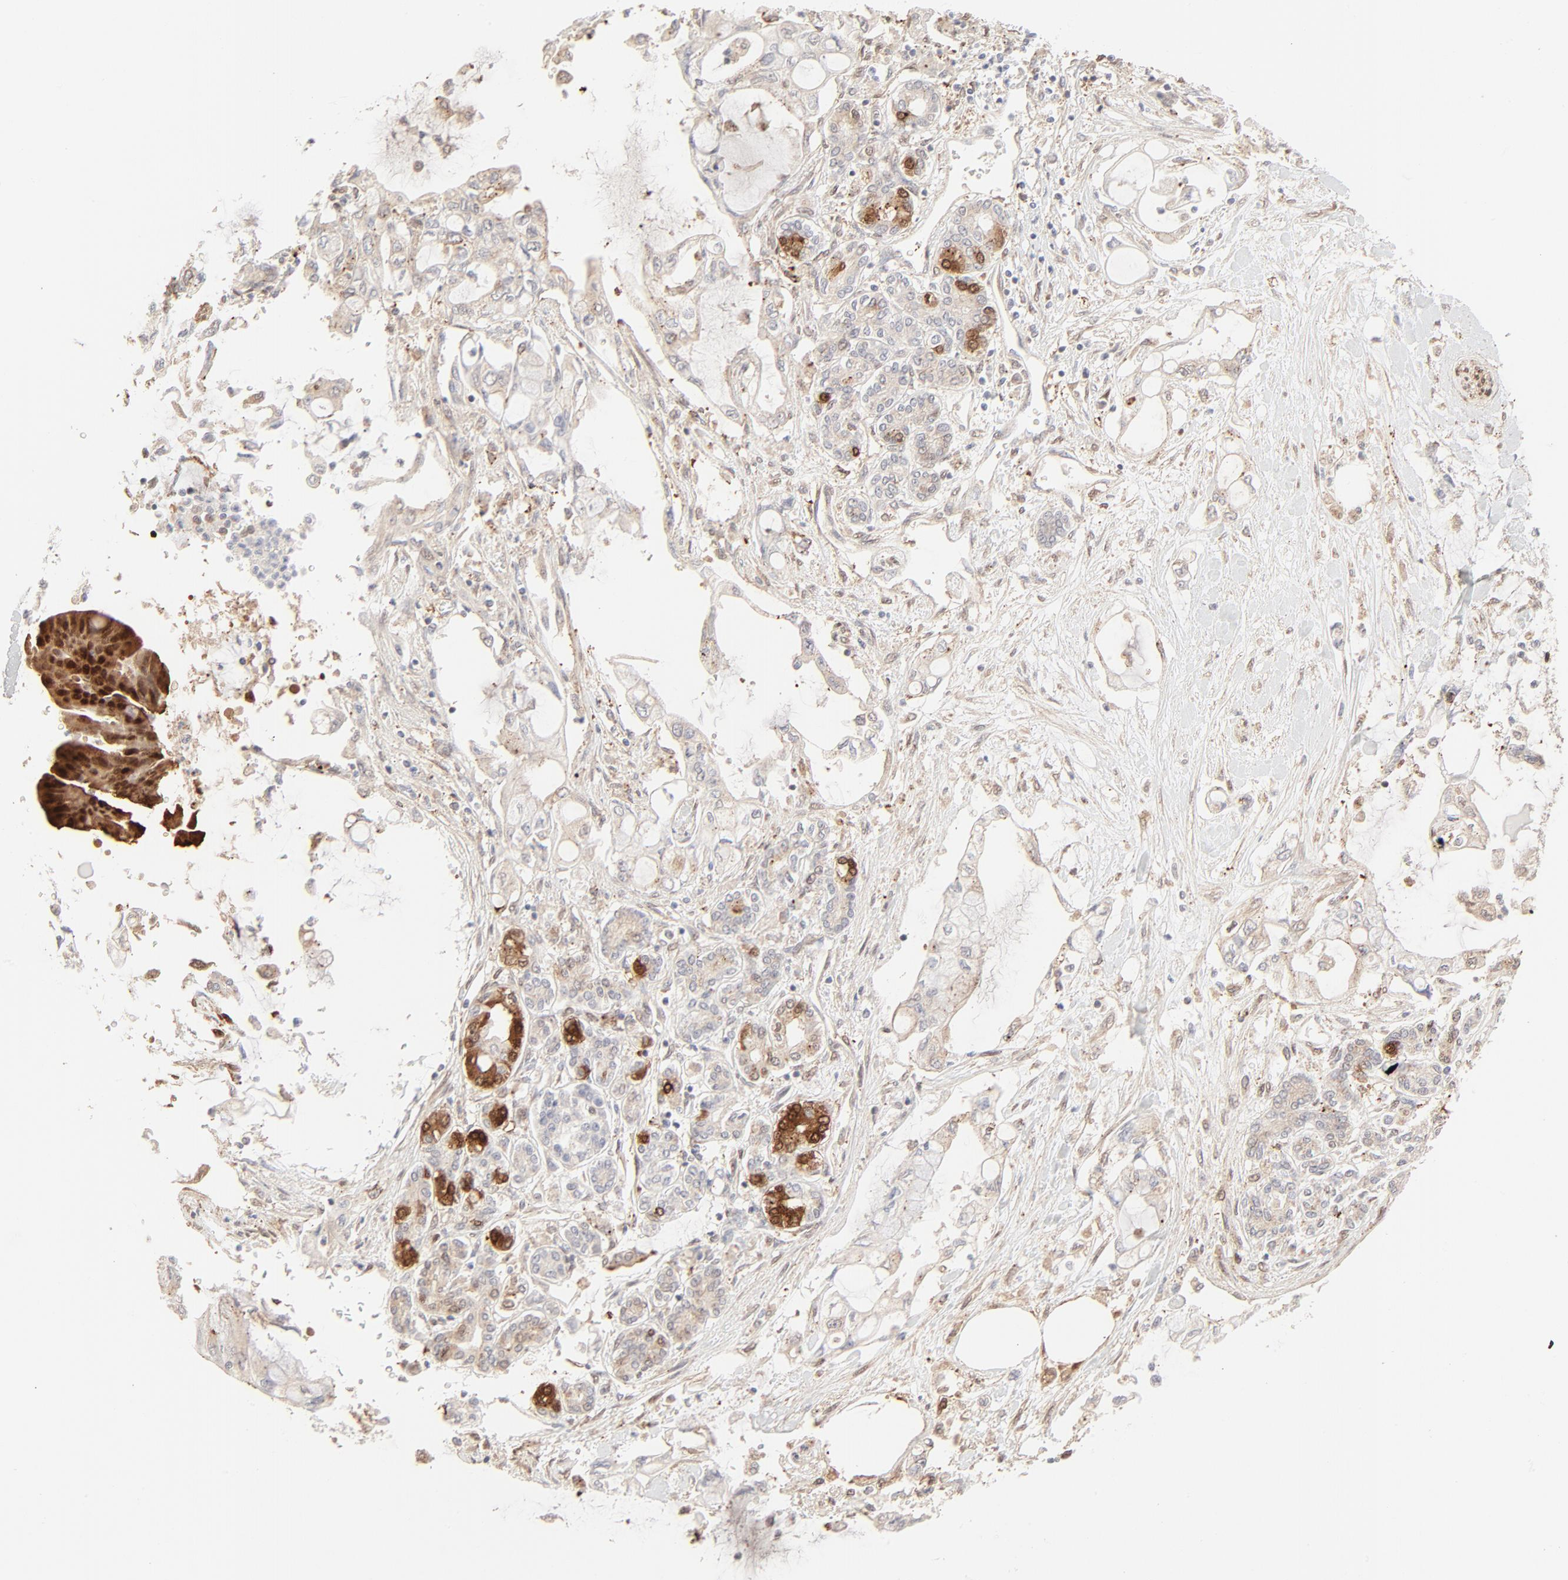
{"staining": {"intensity": "negative", "quantity": "none", "location": "none"}, "tissue": "pancreatic cancer", "cell_type": "Tumor cells", "image_type": "cancer", "snomed": [{"axis": "morphology", "description": "Adenocarcinoma, NOS"}, {"axis": "topography", "description": "Pancreas"}], "caption": "A micrograph of pancreatic cancer stained for a protein shows no brown staining in tumor cells.", "gene": "LGALS2", "patient": {"sex": "female", "age": 70}}